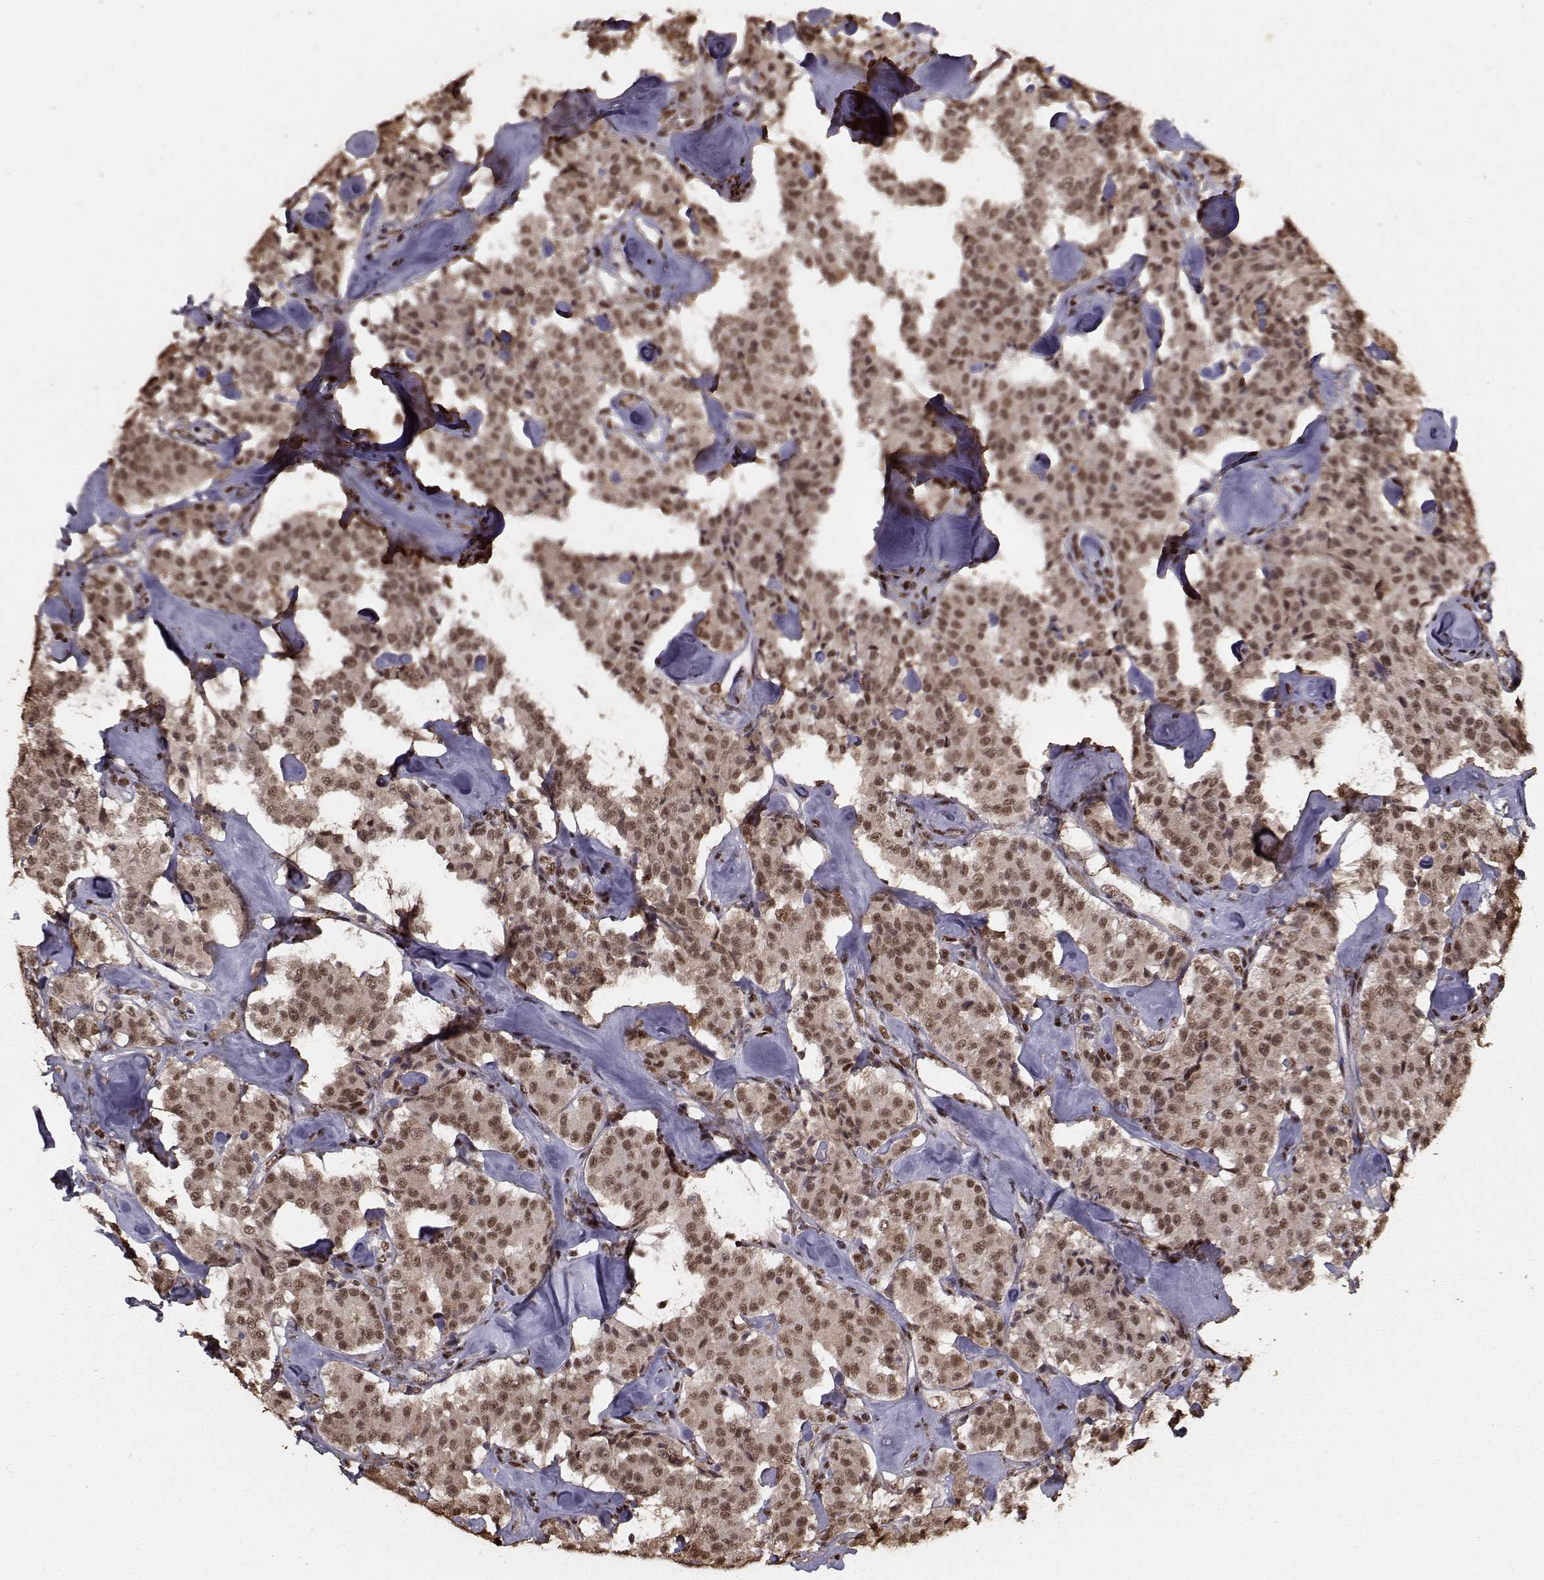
{"staining": {"intensity": "moderate", "quantity": ">75%", "location": "cytoplasmic/membranous,nuclear"}, "tissue": "carcinoid", "cell_type": "Tumor cells", "image_type": "cancer", "snomed": [{"axis": "morphology", "description": "Carcinoid, malignant, NOS"}, {"axis": "topography", "description": "Pancreas"}], "caption": "A brown stain labels moderate cytoplasmic/membranous and nuclear staining of a protein in carcinoid tumor cells.", "gene": "SF1", "patient": {"sex": "male", "age": 41}}